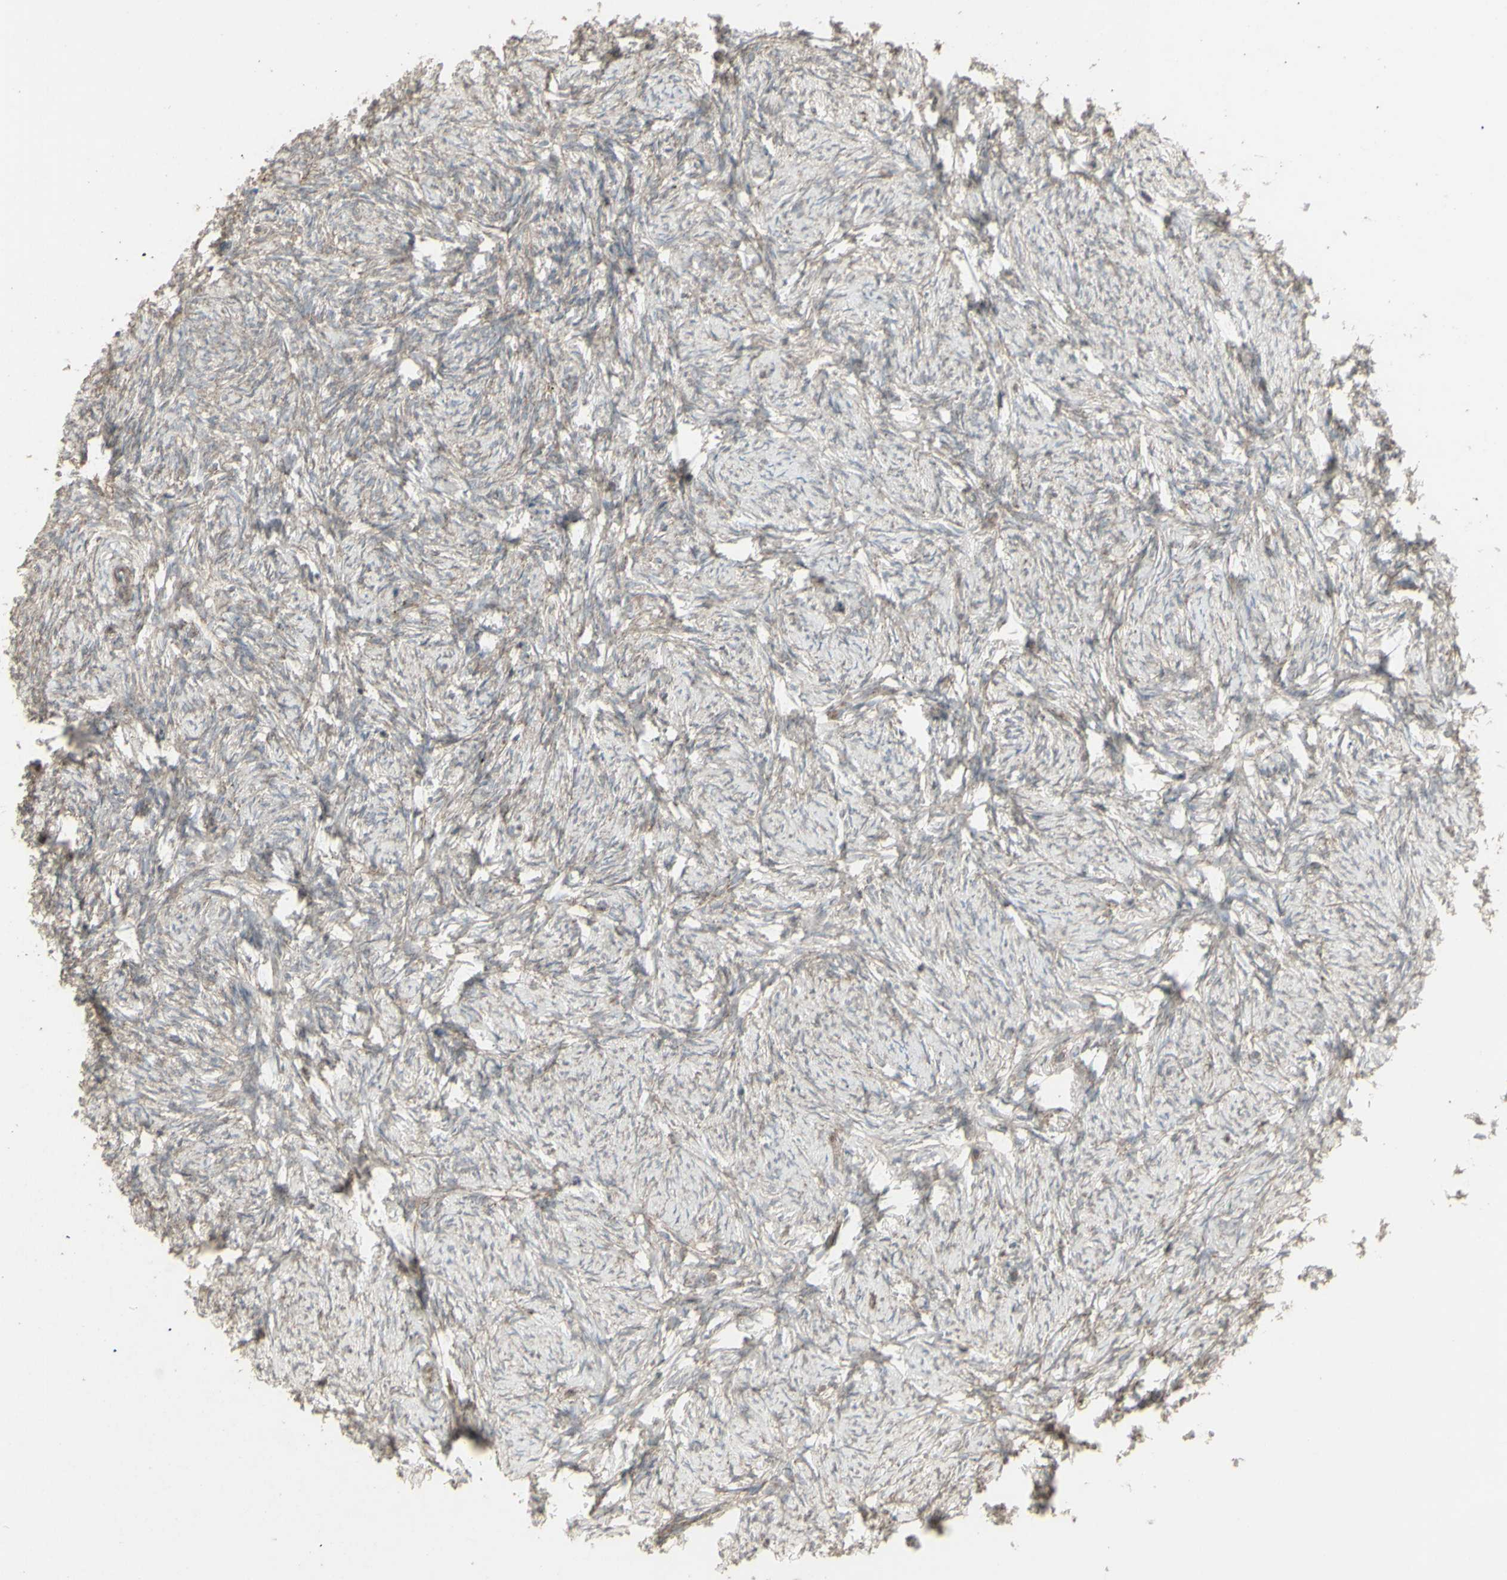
{"staining": {"intensity": "weak", "quantity": ">75%", "location": "cytoplasmic/membranous"}, "tissue": "ovary", "cell_type": "Ovarian stroma cells", "image_type": "normal", "snomed": [{"axis": "morphology", "description": "Normal tissue, NOS"}, {"axis": "topography", "description": "Ovary"}], "caption": "Immunohistochemistry of unremarkable ovary demonstrates low levels of weak cytoplasmic/membranous expression in approximately >75% of ovarian stroma cells.", "gene": "RNASEL", "patient": {"sex": "female", "age": 60}}